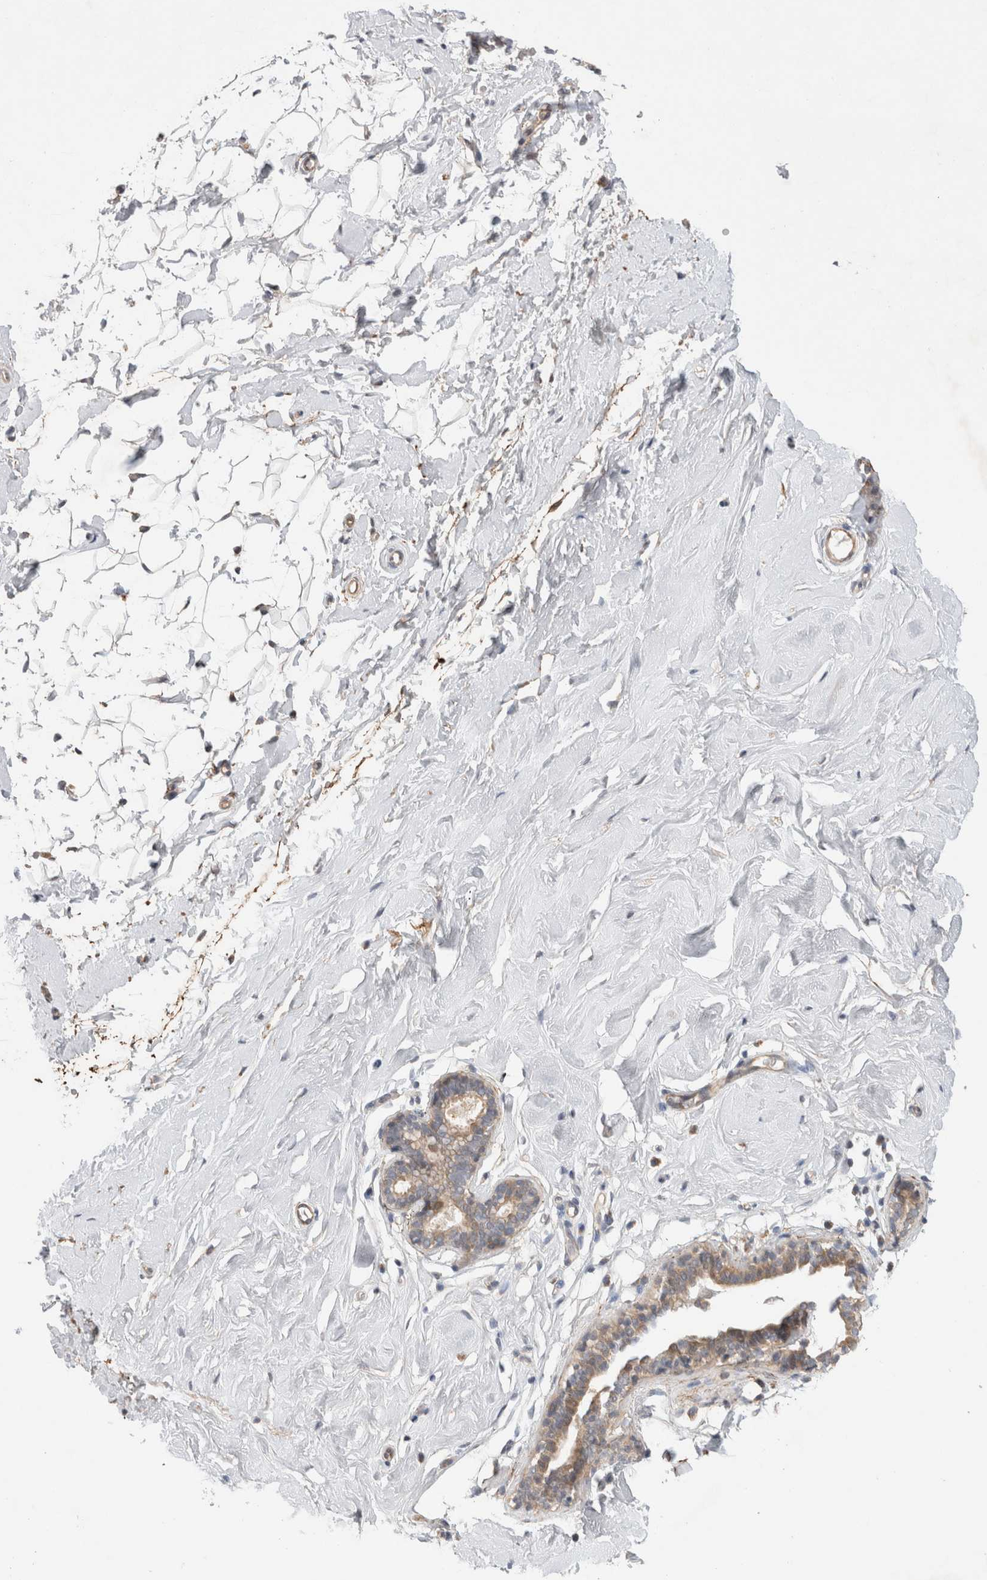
{"staining": {"intensity": "negative", "quantity": "none", "location": "none"}, "tissue": "breast", "cell_type": "Adipocytes", "image_type": "normal", "snomed": [{"axis": "morphology", "description": "Normal tissue, NOS"}, {"axis": "topography", "description": "Breast"}], "caption": "Immunohistochemistry (IHC) histopathology image of normal breast stained for a protein (brown), which exhibits no expression in adipocytes.", "gene": "GSDMB", "patient": {"sex": "female", "age": 23}}